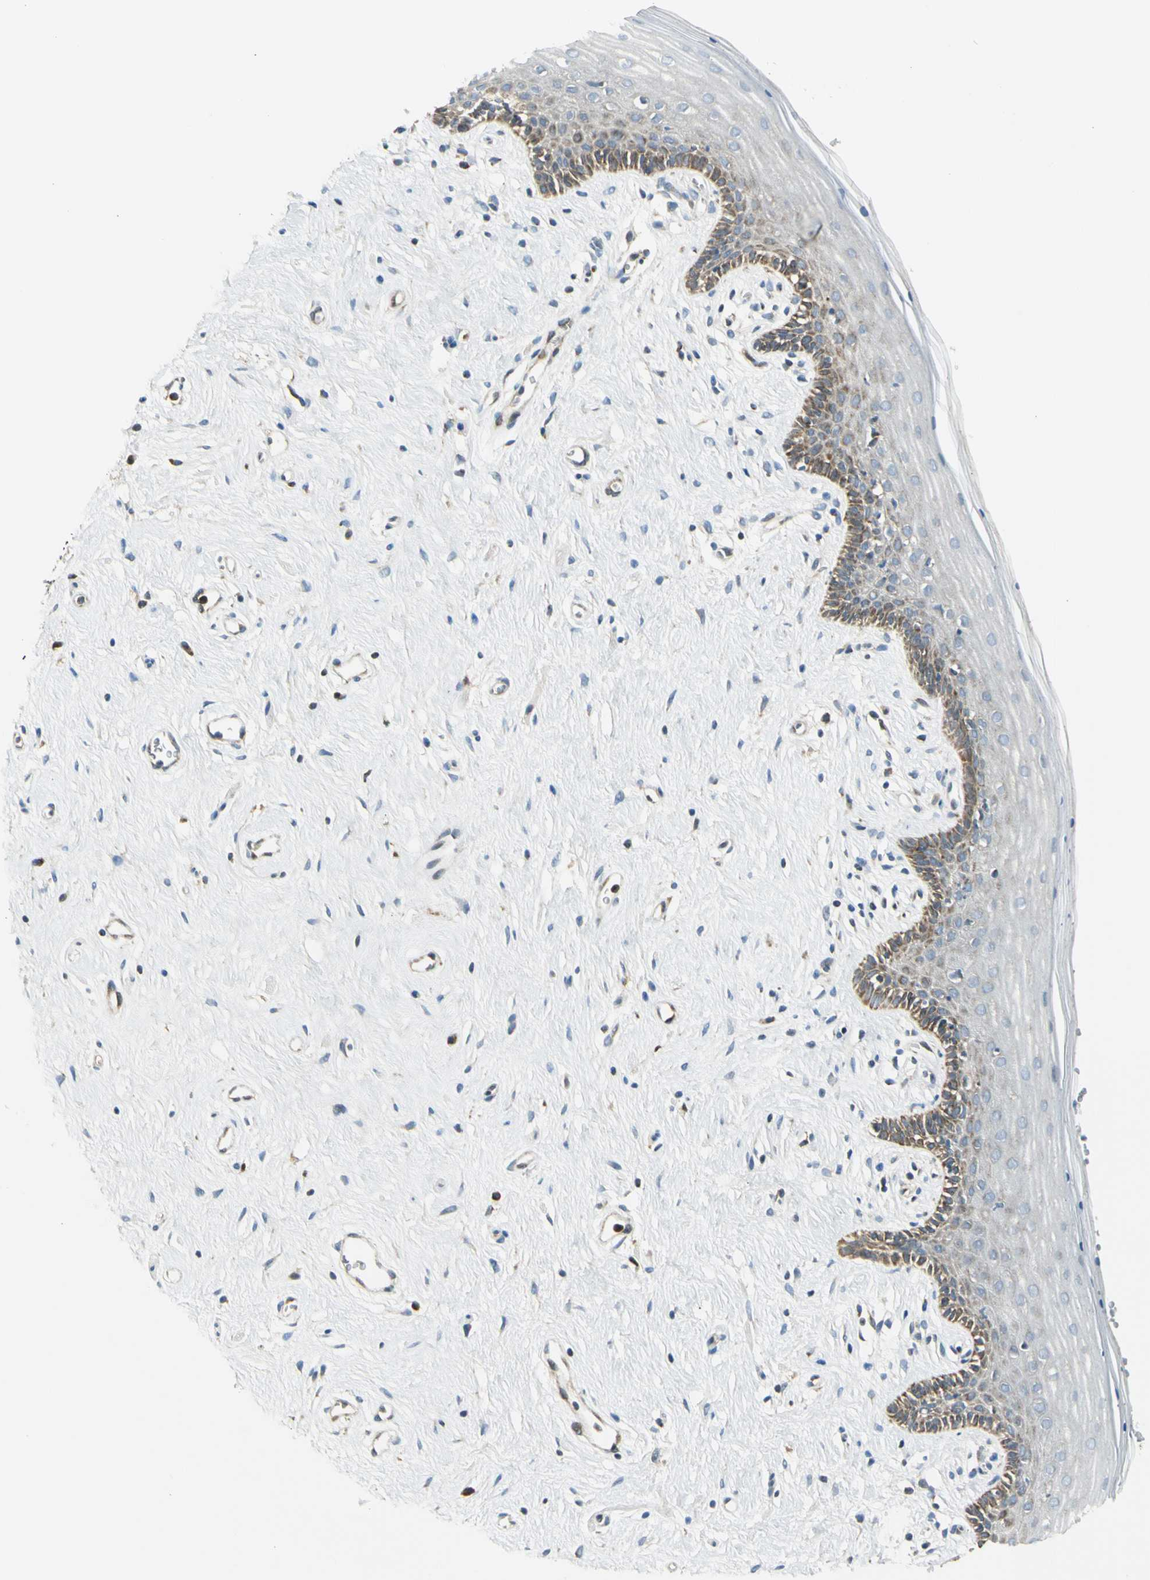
{"staining": {"intensity": "moderate", "quantity": "25%-75%", "location": "cytoplasmic/membranous"}, "tissue": "vagina", "cell_type": "Squamous epithelial cells", "image_type": "normal", "snomed": [{"axis": "morphology", "description": "Normal tissue, NOS"}, {"axis": "topography", "description": "Vagina"}], "caption": "High-magnification brightfield microscopy of normal vagina stained with DAB (3,3'-diaminobenzidine) (brown) and counterstained with hematoxylin (blue). squamous epithelial cells exhibit moderate cytoplasmic/membranous expression is seen in approximately25%-75% of cells.", "gene": "NPHP3", "patient": {"sex": "female", "age": 44}}